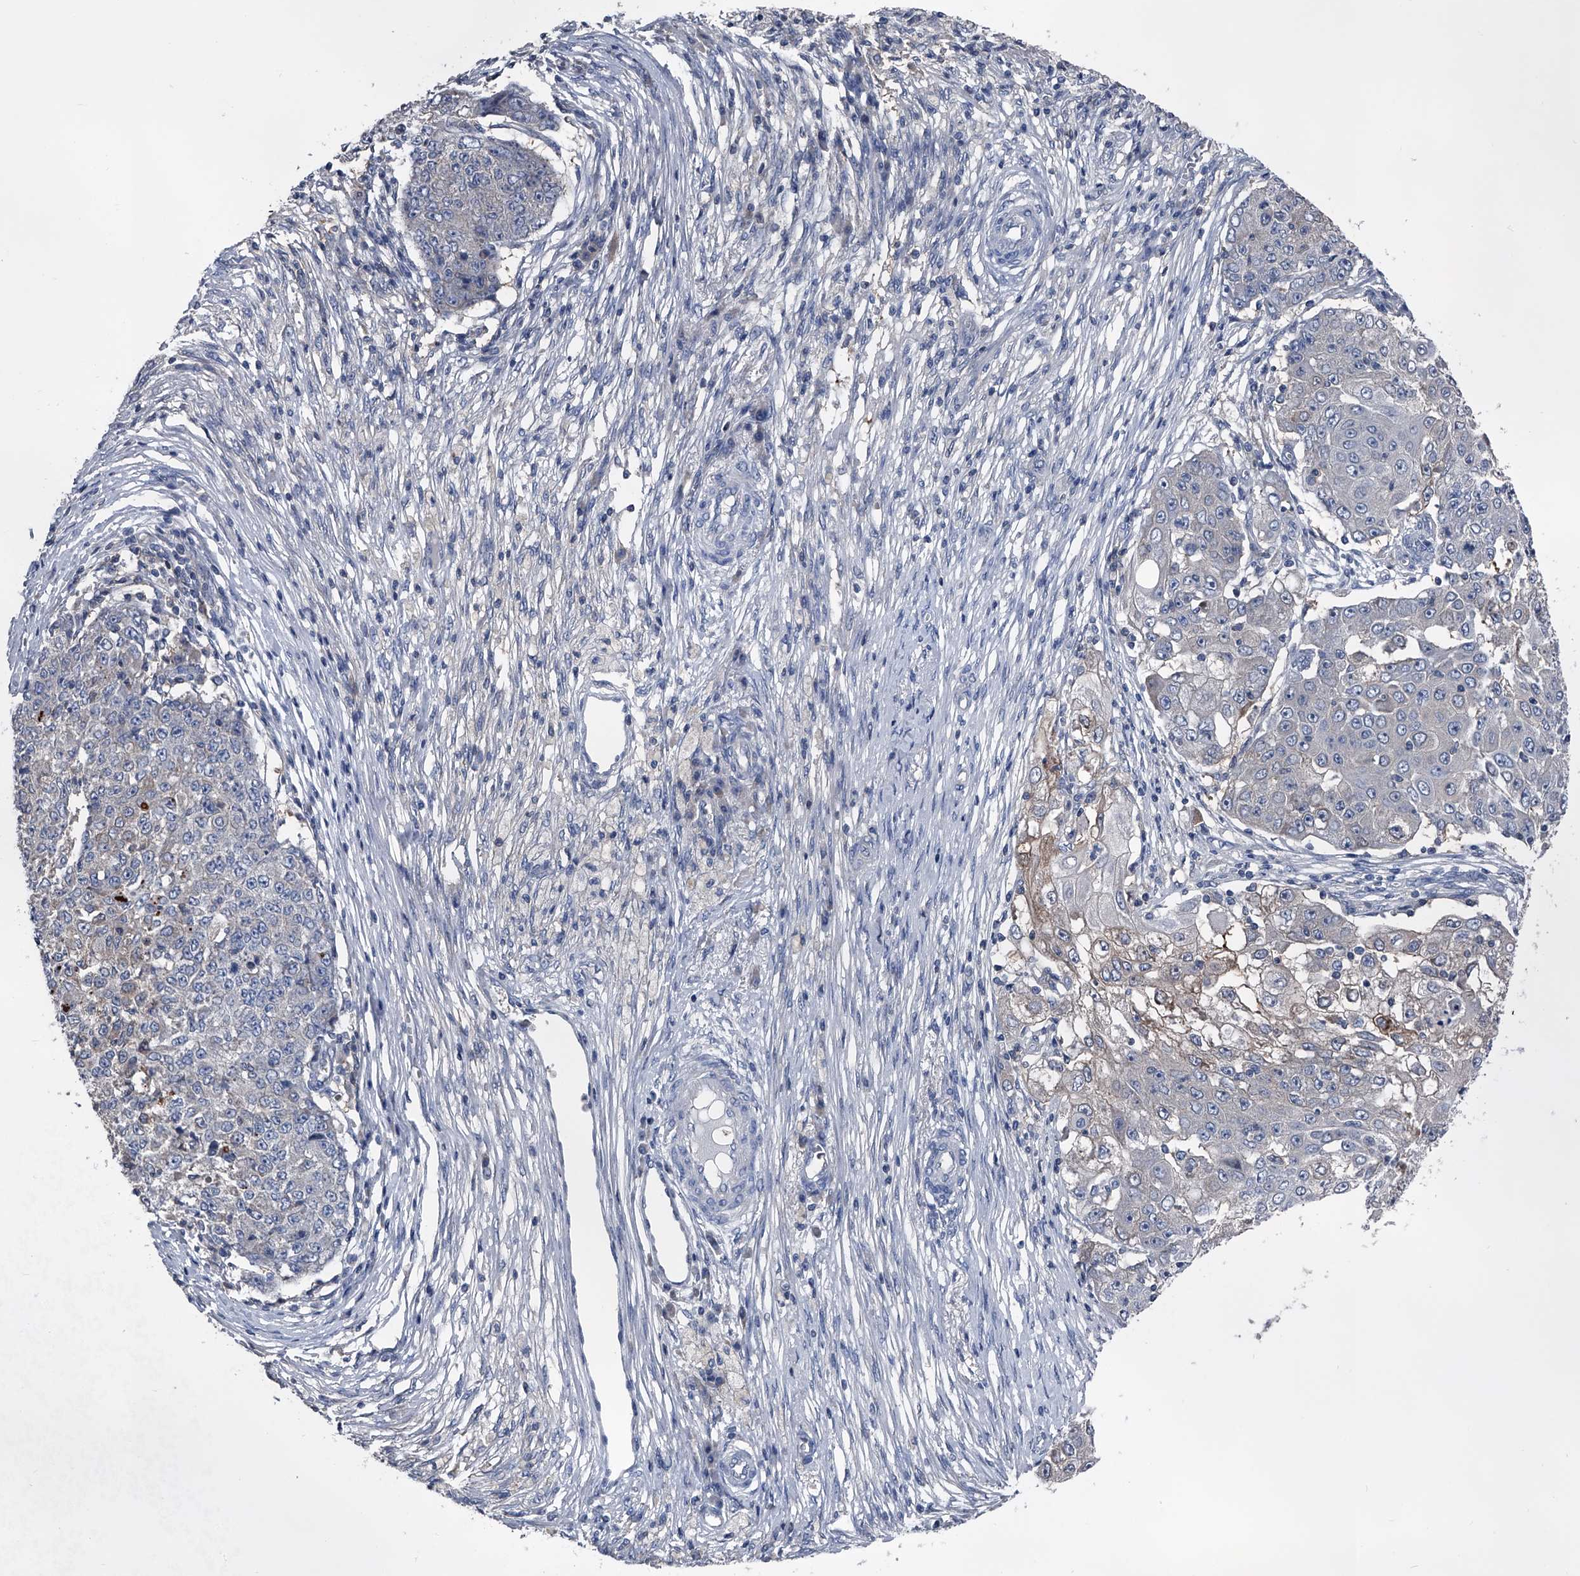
{"staining": {"intensity": "negative", "quantity": "none", "location": "none"}, "tissue": "ovarian cancer", "cell_type": "Tumor cells", "image_type": "cancer", "snomed": [{"axis": "morphology", "description": "Carcinoma, endometroid"}, {"axis": "topography", "description": "Ovary"}], "caption": "Human ovarian cancer (endometroid carcinoma) stained for a protein using immunohistochemistry demonstrates no staining in tumor cells.", "gene": "KIF13A", "patient": {"sex": "female", "age": 42}}